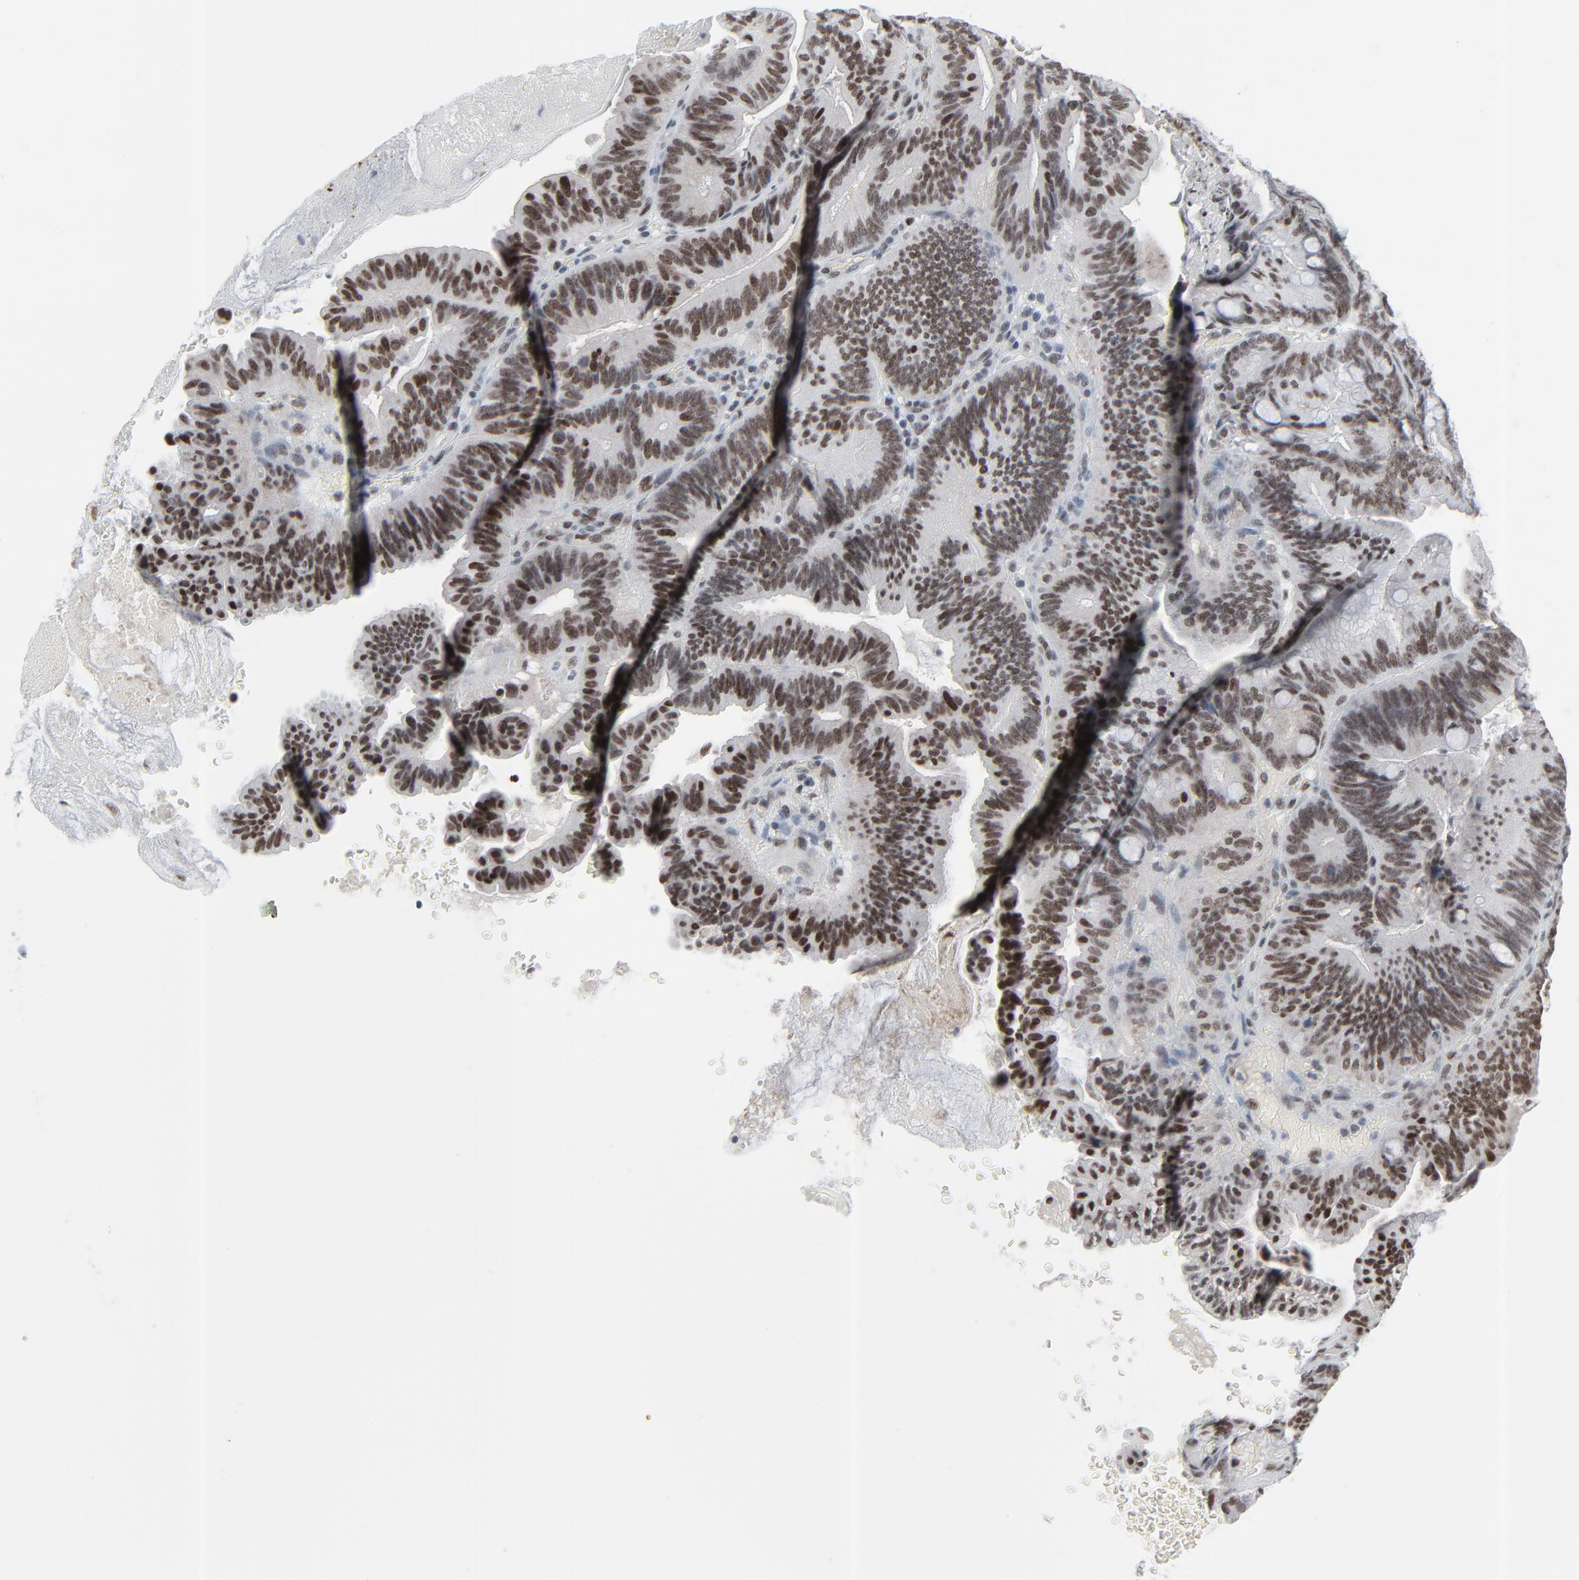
{"staining": {"intensity": "moderate", "quantity": ">75%", "location": "nuclear"}, "tissue": "pancreatic cancer", "cell_type": "Tumor cells", "image_type": "cancer", "snomed": [{"axis": "morphology", "description": "Adenocarcinoma, NOS"}, {"axis": "topography", "description": "Pancreas"}], "caption": "A brown stain labels moderate nuclear expression of a protein in pancreatic cancer tumor cells.", "gene": "FBXO28", "patient": {"sex": "male", "age": 82}}